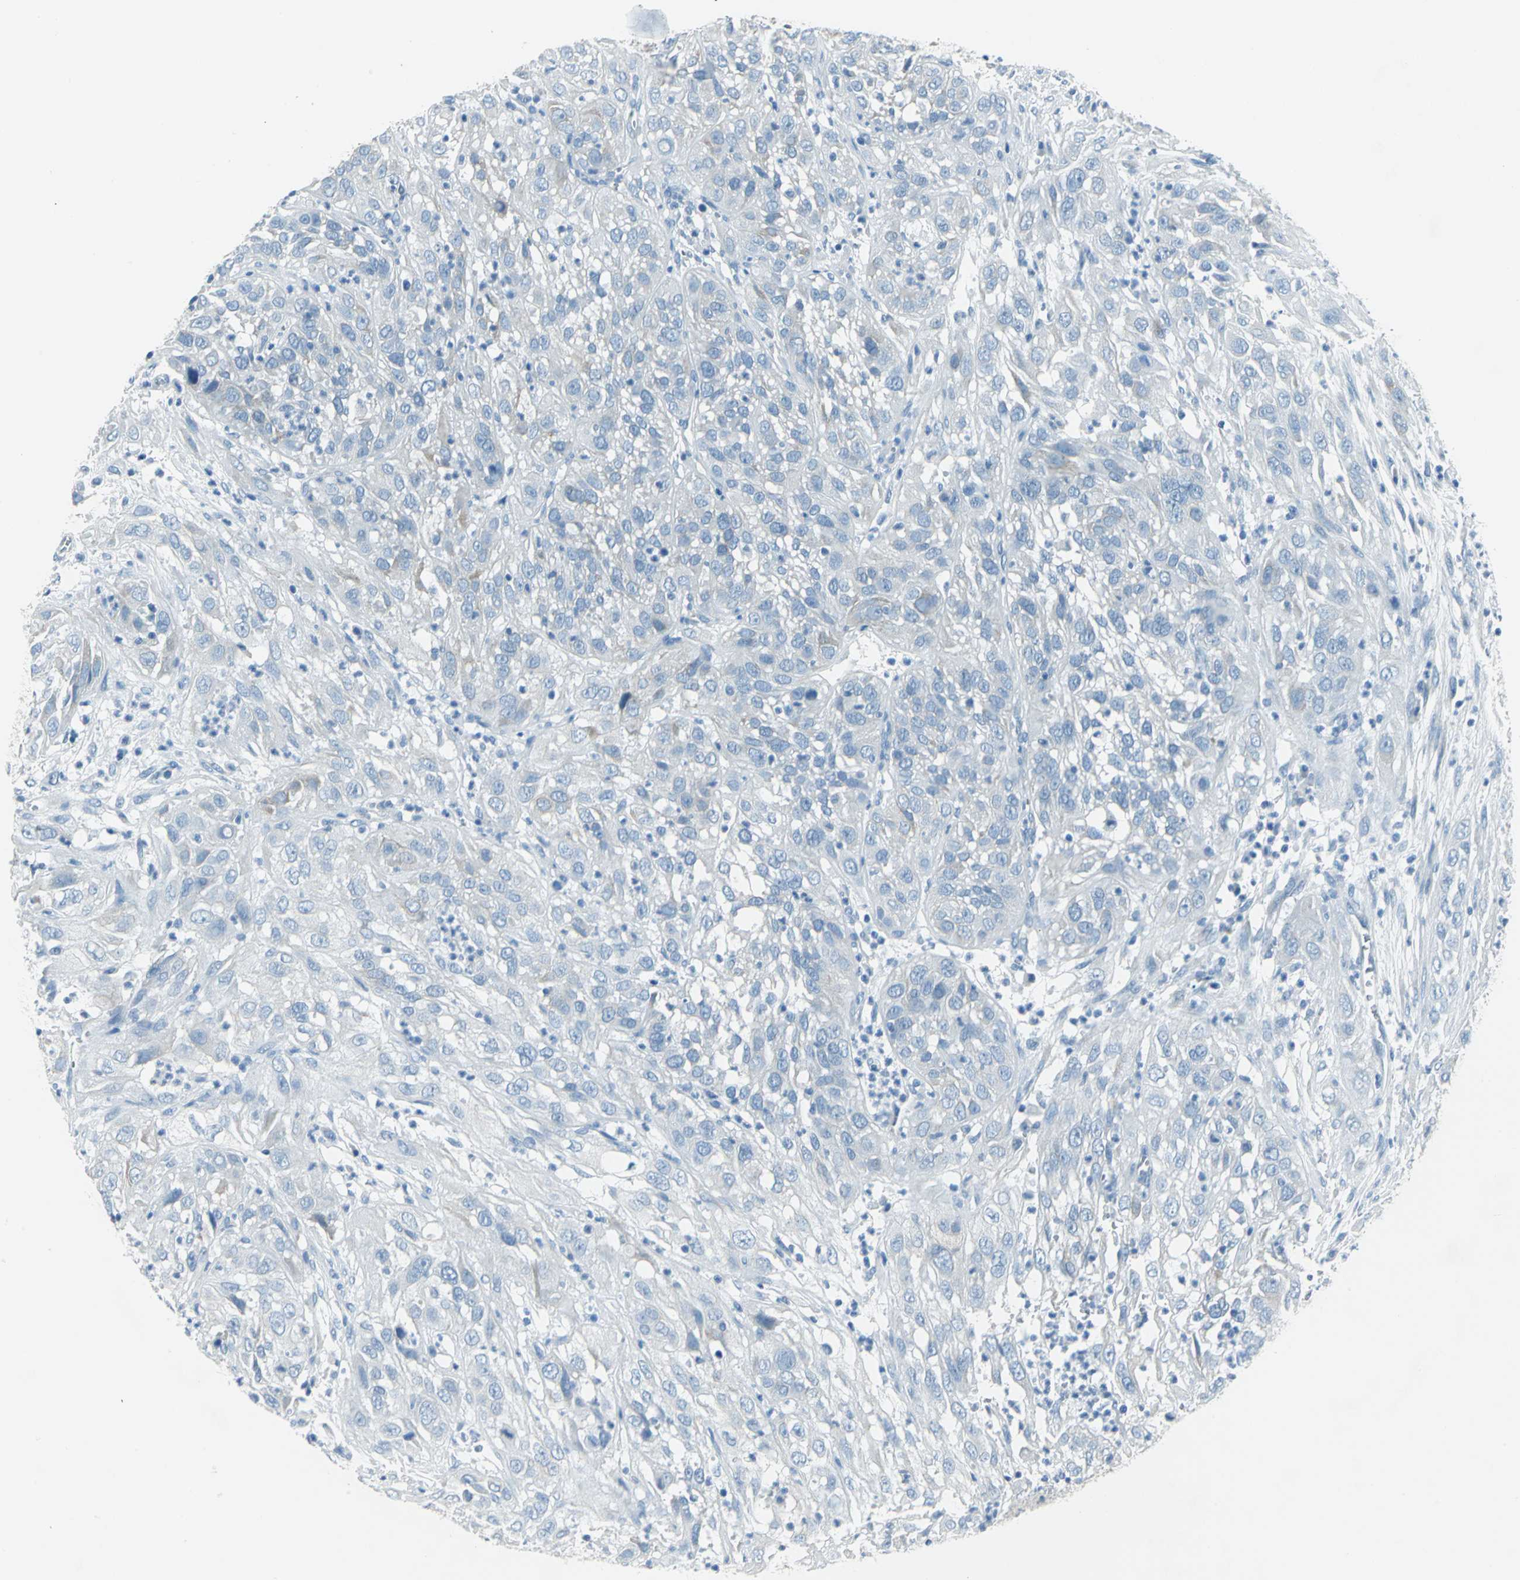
{"staining": {"intensity": "weak", "quantity": "<25%", "location": "cytoplasmic/membranous"}, "tissue": "cervical cancer", "cell_type": "Tumor cells", "image_type": "cancer", "snomed": [{"axis": "morphology", "description": "Squamous cell carcinoma, NOS"}, {"axis": "topography", "description": "Cervix"}], "caption": "Tumor cells show no significant positivity in cervical squamous cell carcinoma.", "gene": "CYB5A", "patient": {"sex": "female", "age": 32}}